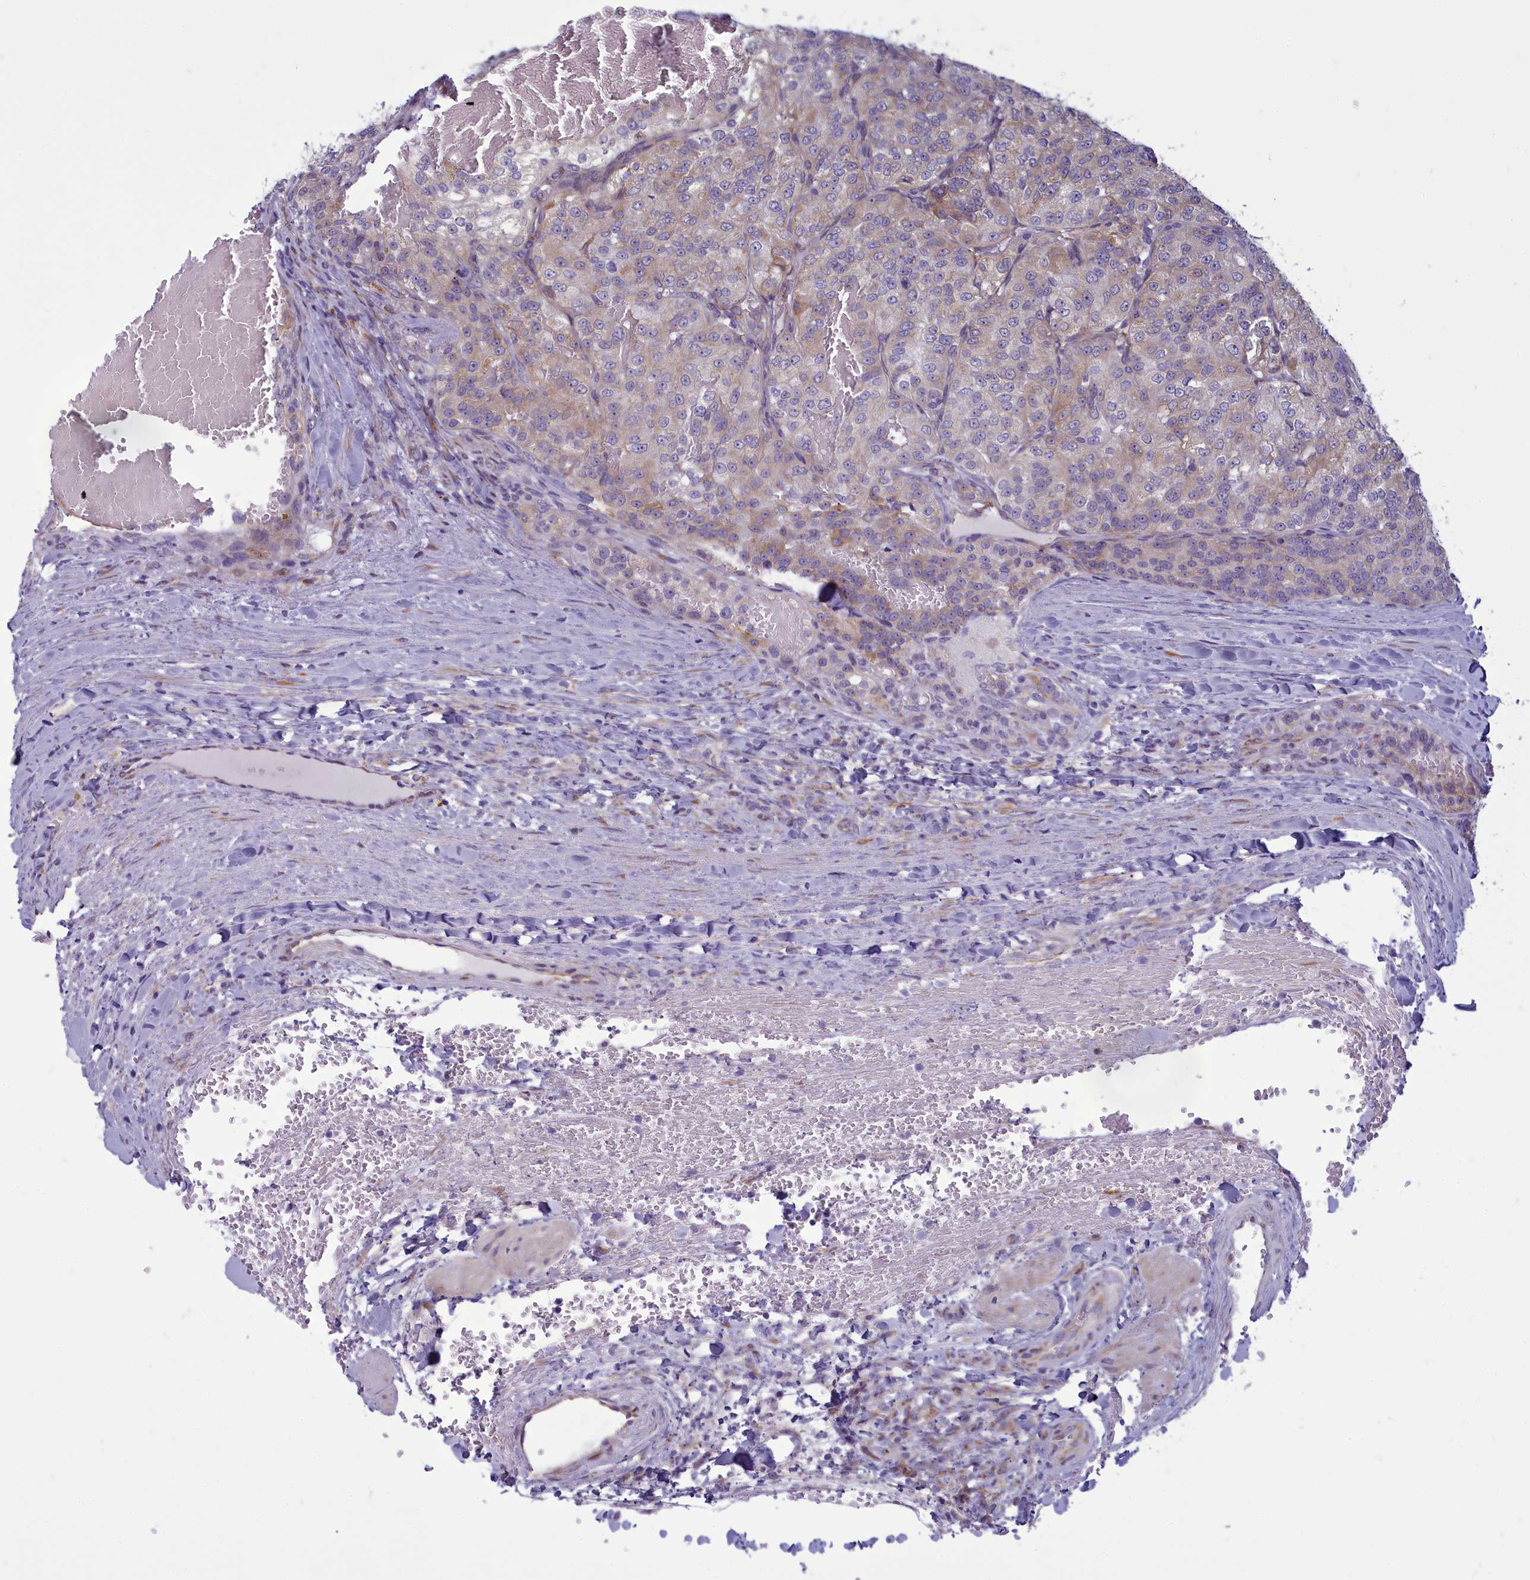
{"staining": {"intensity": "weak", "quantity": "25%-75%", "location": "cytoplasmic/membranous"}, "tissue": "renal cancer", "cell_type": "Tumor cells", "image_type": "cancer", "snomed": [{"axis": "morphology", "description": "Adenocarcinoma, NOS"}, {"axis": "topography", "description": "Kidney"}], "caption": "This is a micrograph of immunohistochemistry staining of renal cancer (adenocarcinoma), which shows weak positivity in the cytoplasmic/membranous of tumor cells.", "gene": "CENATAC", "patient": {"sex": "female", "age": 63}}